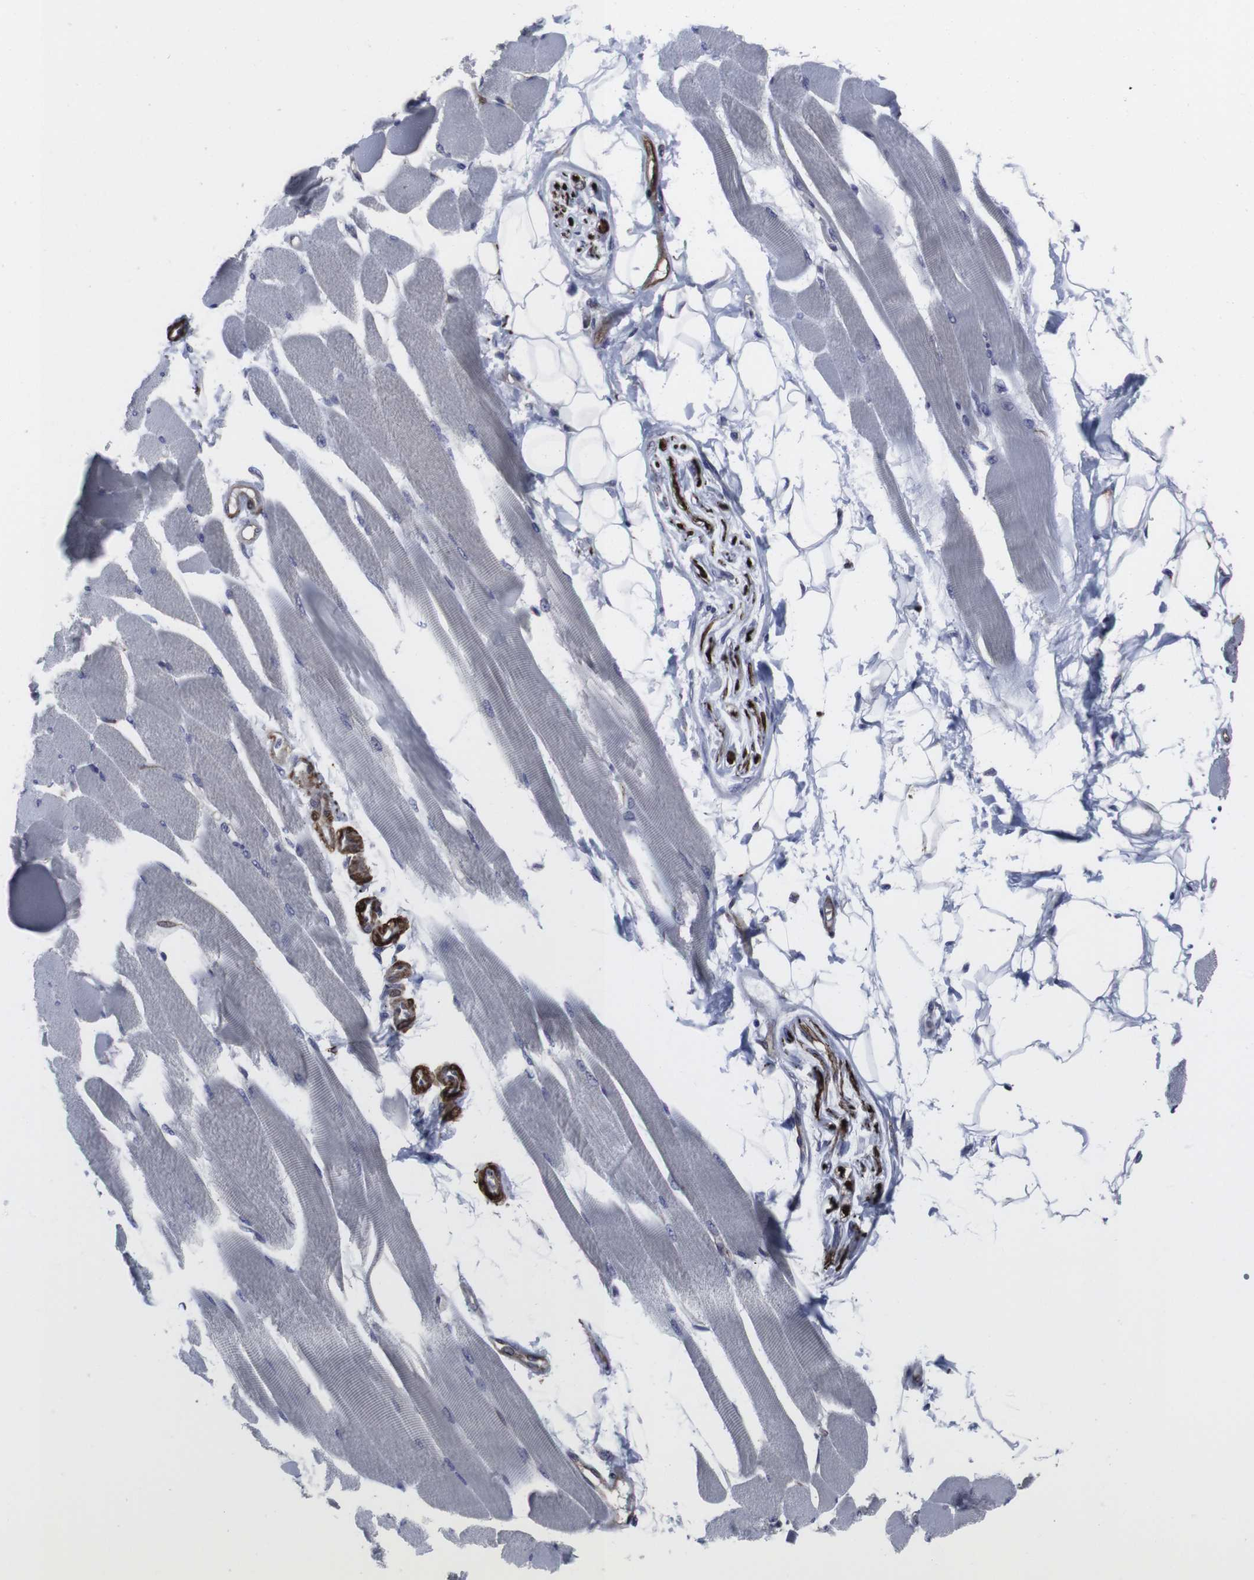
{"staining": {"intensity": "negative", "quantity": "none", "location": "none"}, "tissue": "skeletal muscle", "cell_type": "Myocytes", "image_type": "normal", "snomed": [{"axis": "morphology", "description": "Normal tissue, NOS"}, {"axis": "topography", "description": "Skeletal muscle"}, {"axis": "topography", "description": "Peripheral nerve tissue"}], "caption": "This is a photomicrograph of immunohistochemistry staining of unremarkable skeletal muscle, which shows no staining in myocytes.", "gene": "SNCG", "patient": {"sex": "female", "age": 84}}